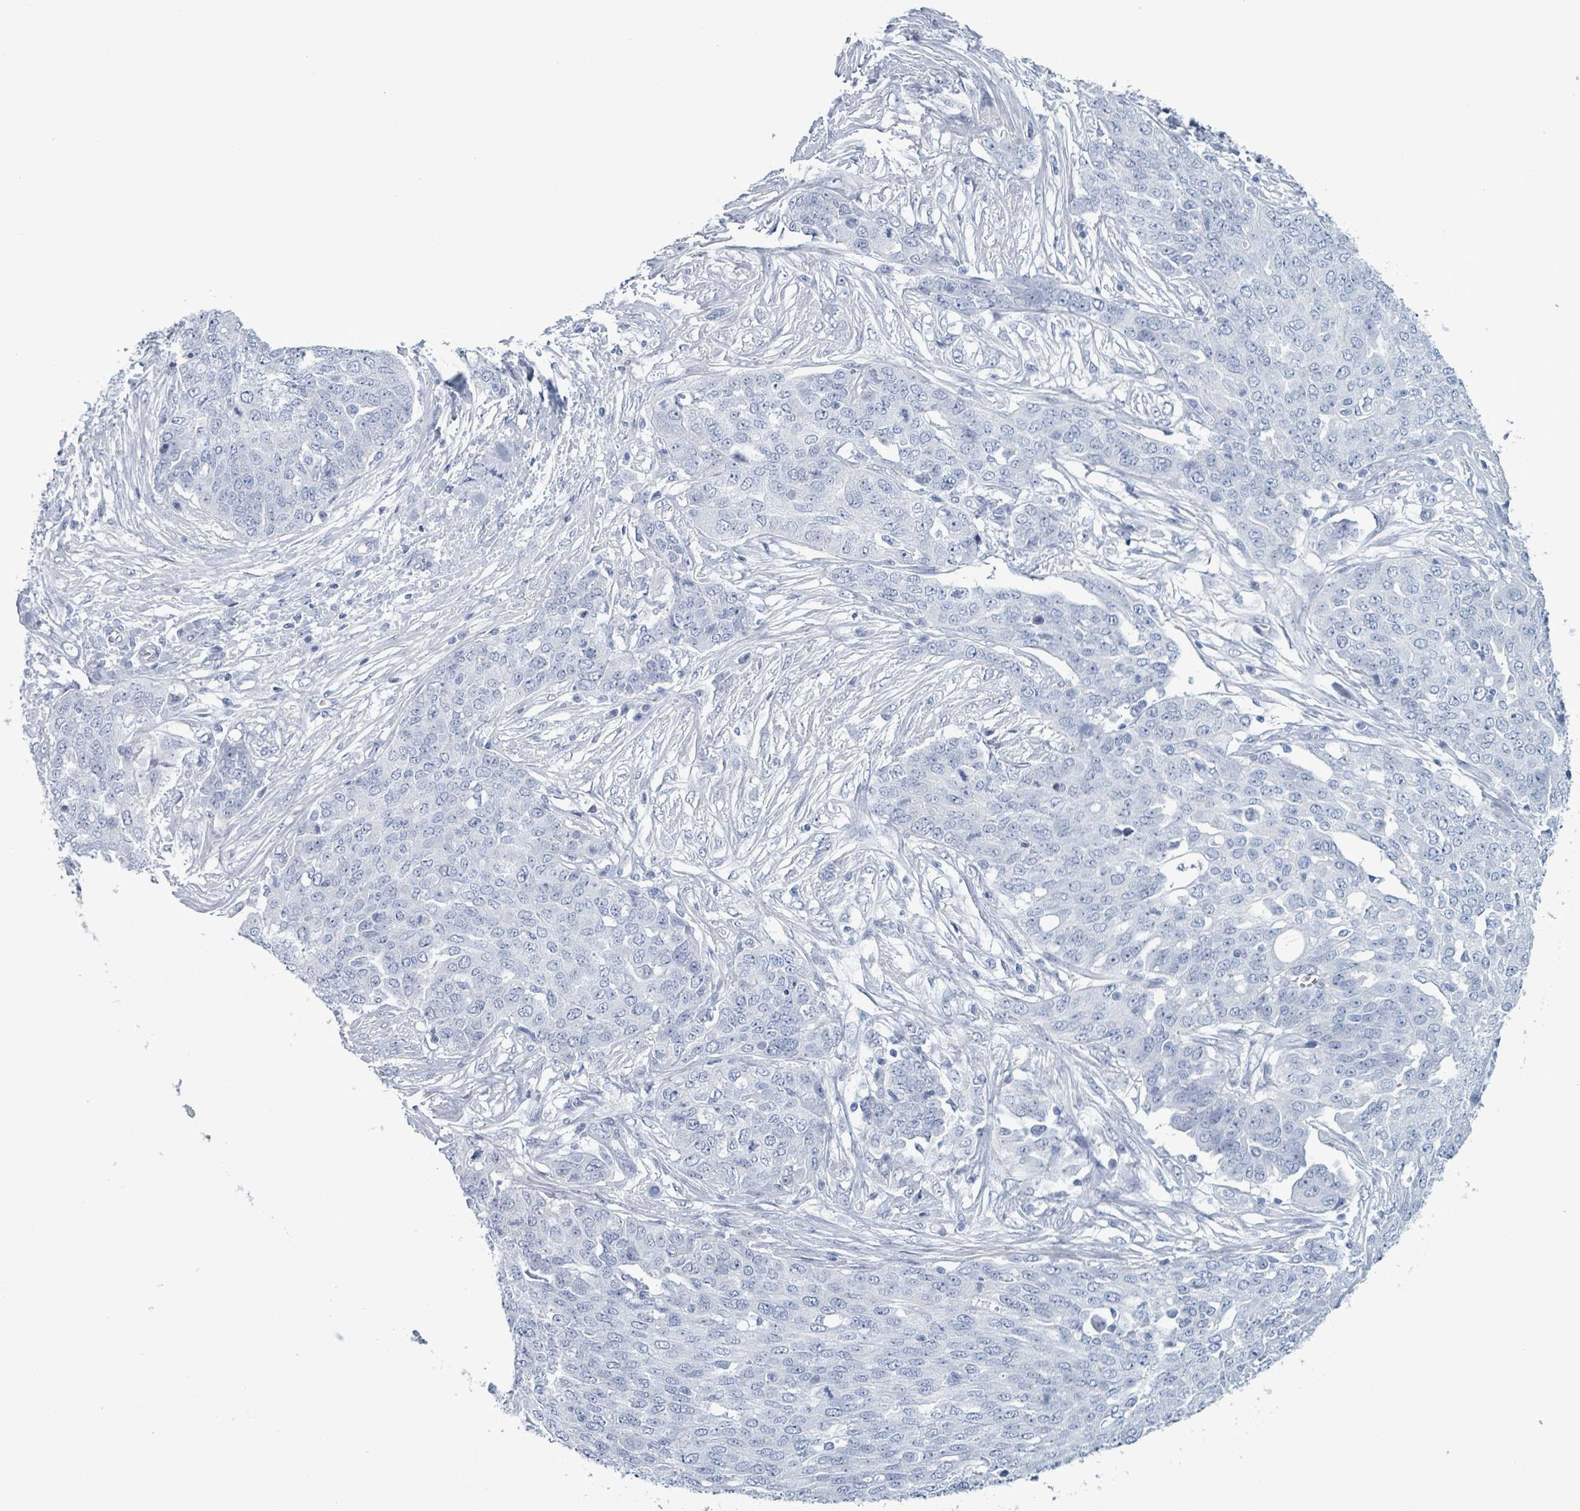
{"staining": {"intensity": "negative", "quantity": "none", "location": "none"}, "tissue": "ovarian cancer", "cell_type": "Tumor cells", "image_type": "cancer", "snomed": [{"axis": "morphology", "description": "Cystadenocarcinoma, serous, NOS"}, {"axis": "topography", "description": "Soft tissue"}, {"axis": "topography", "description": "Ovary"}], "caption": "Tumor cells are negative for brown protein staining in ovarian cancer (serous cystadenocarcinoma).", "gene": "ZNF771", "patient": {"sex": "female", "age": 57}}